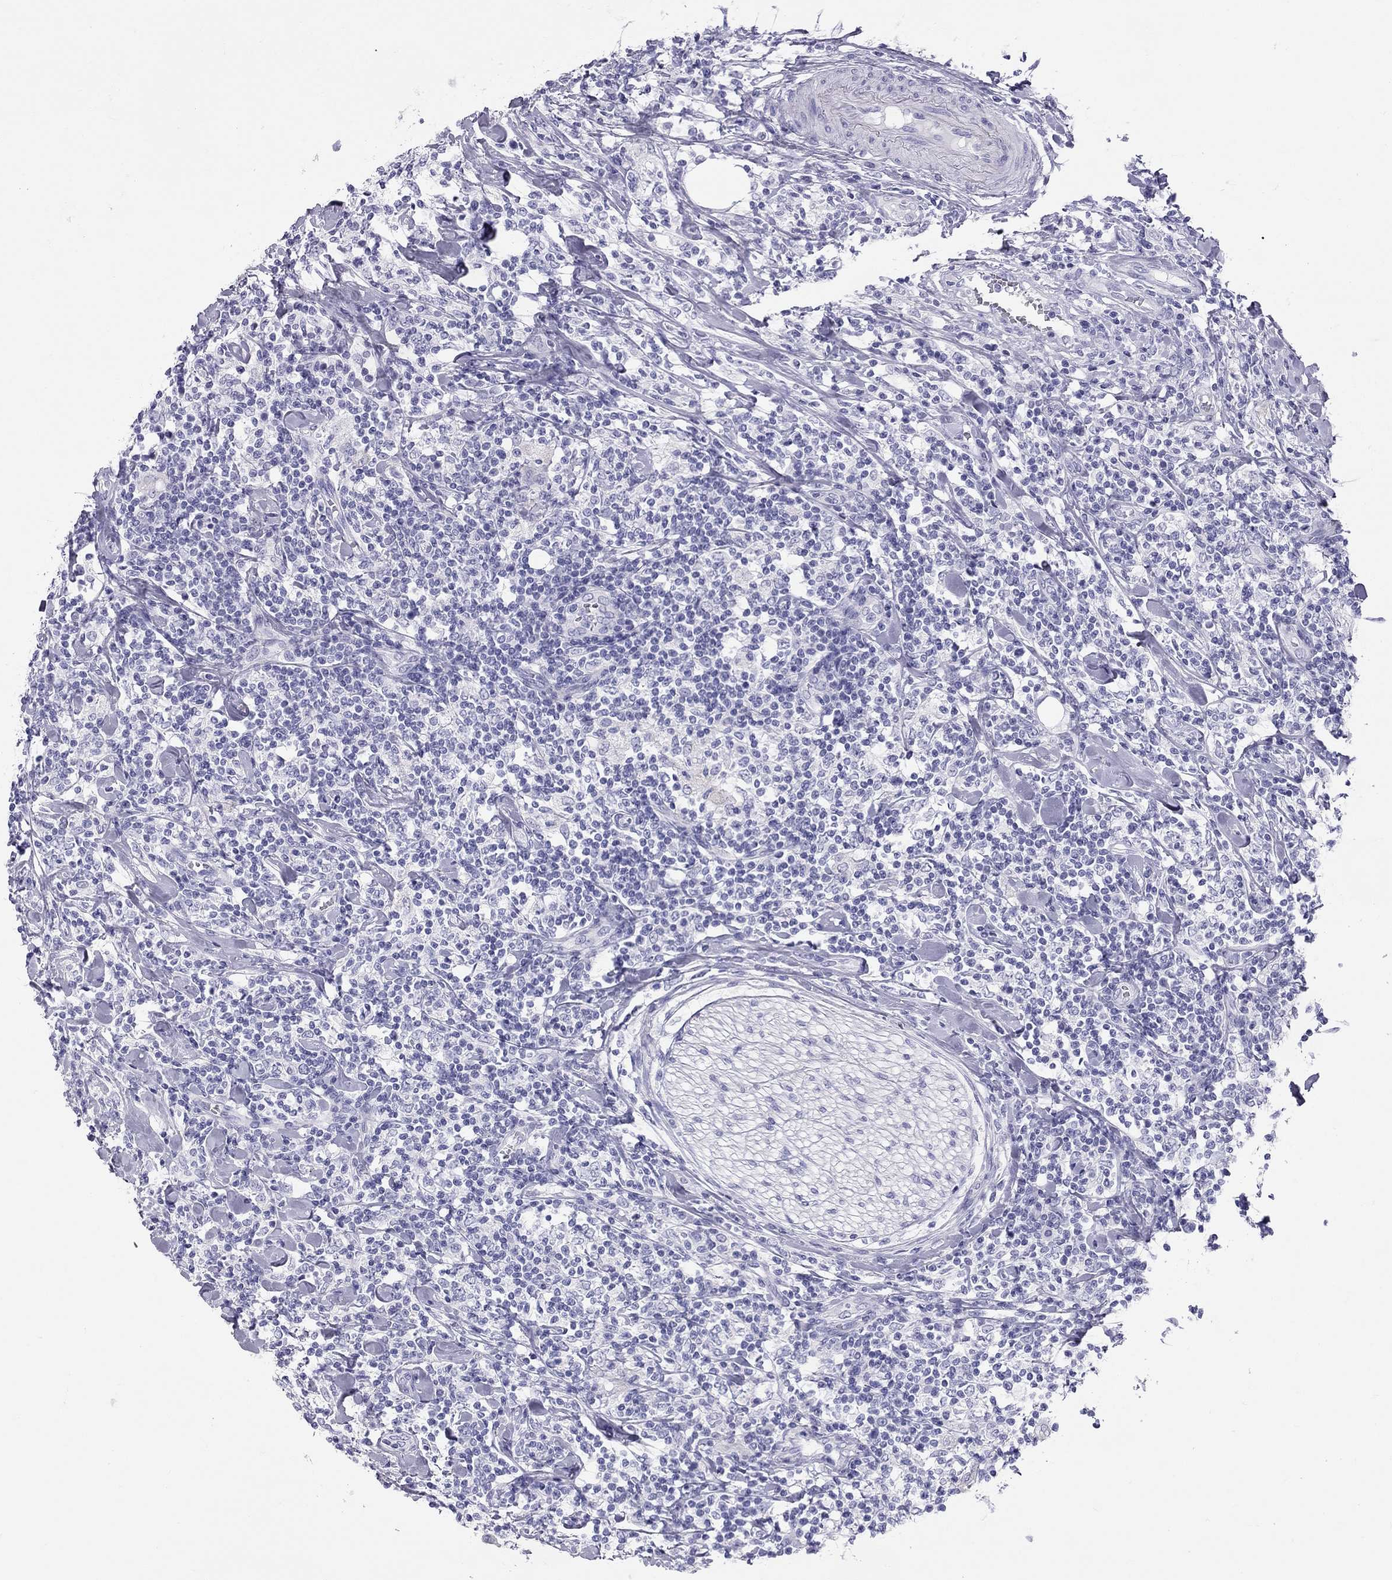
{"staining": {"intensity": "negative", "quantity": "none", "location": "none"}, "tissue": "lymphoma", "cell_type": "Tumor cells", "image_type": "cancer", "snomed": [{"axis": "morphology", "description": "Malignant lymphoma, non-Hodgkin's type, High grade"}, {"axis": "topography", "description": "Lymph node"}], "caption": "Image shows no significant protein positivity in tumor cells of malignant lymphoma, non-Hodgkin's type (high-grade).", "gene": "TRPM3", "patient": {"sex": "female", "age": 84}}